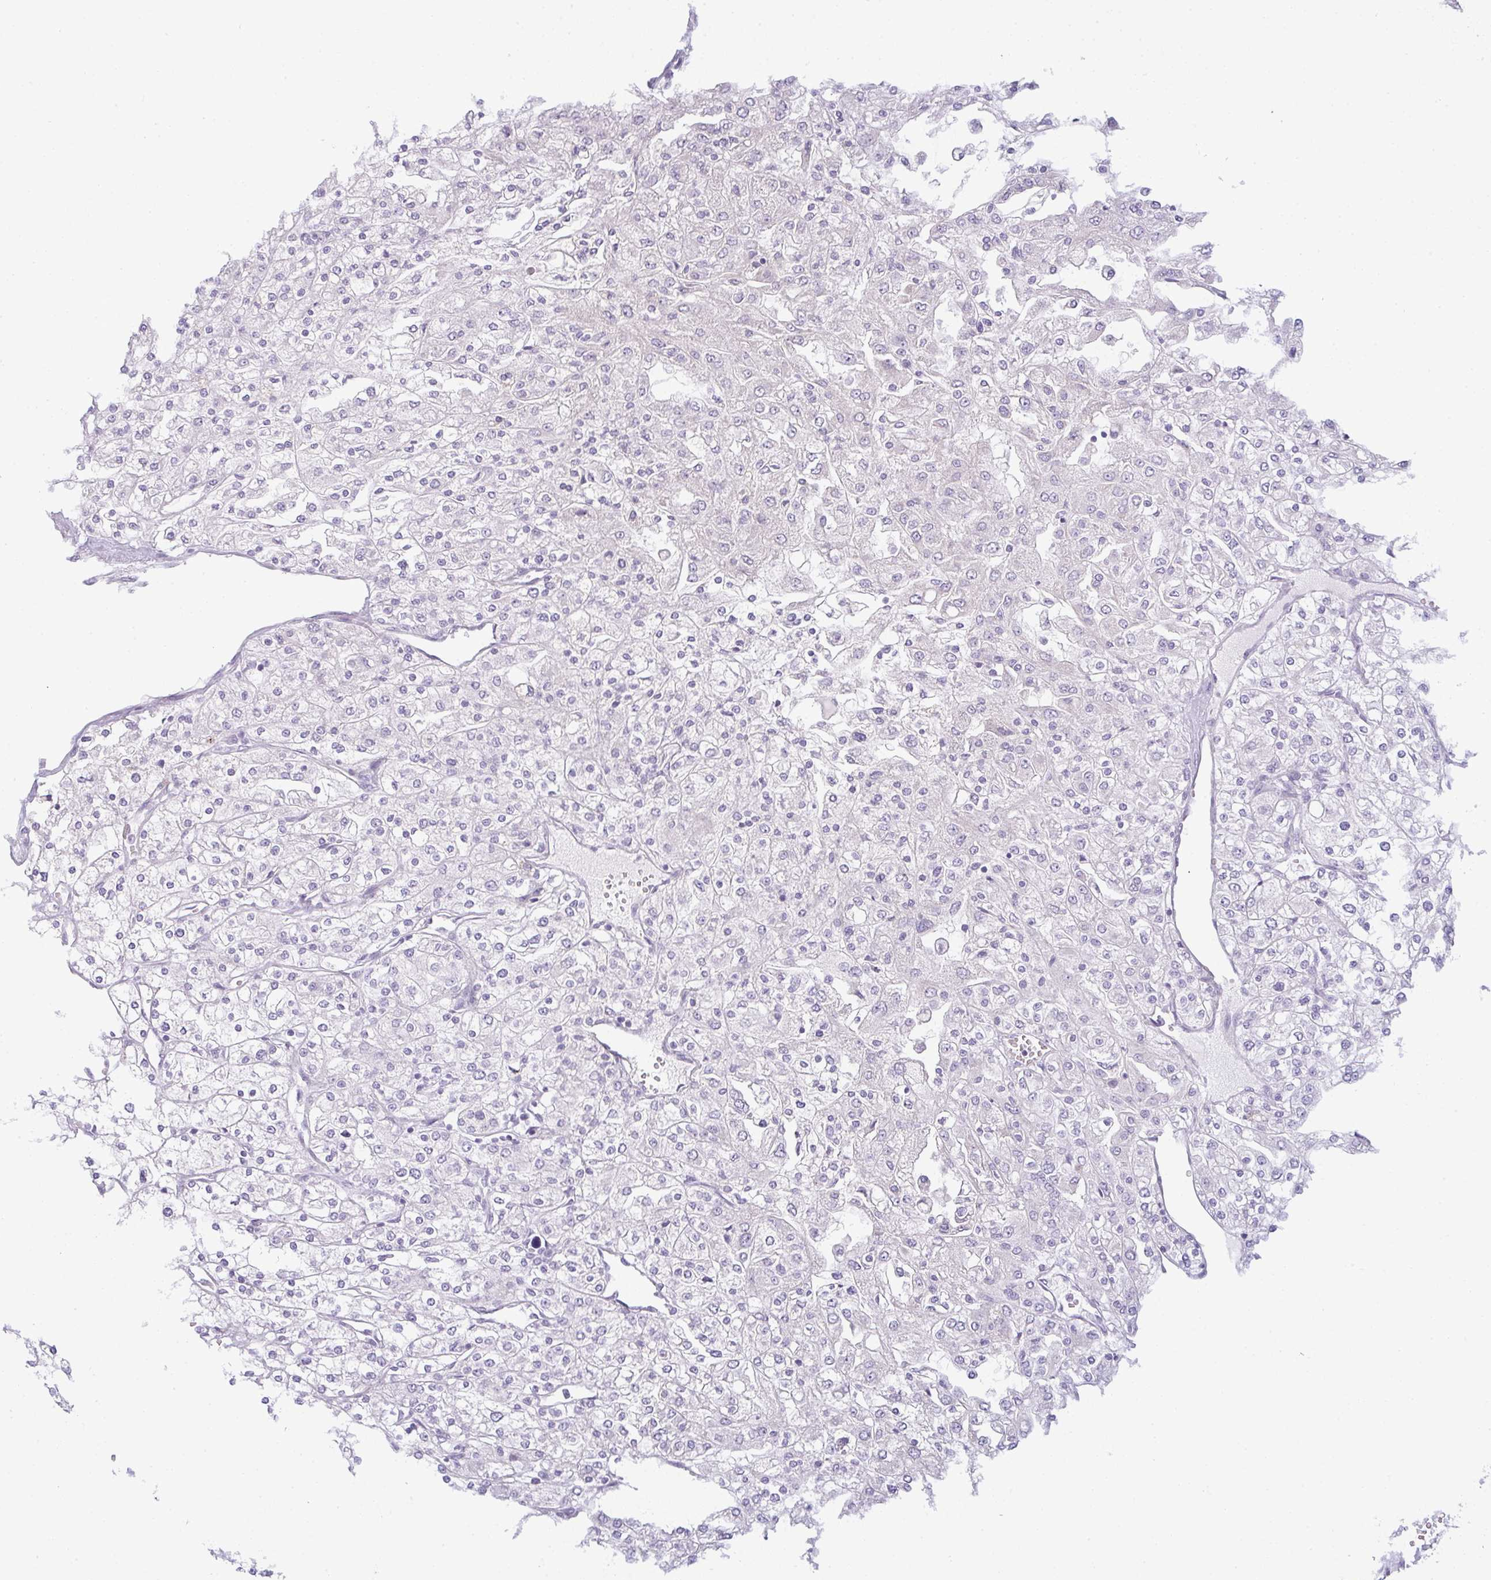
{"staining": {"intensity": "negative", "quantity": "none", "location": "none"}, "tissue": "renal cancer", "cell_type": "Tumor cells", "image_type": "cancer", "snomed": [{"axis": "morphology", "description": "Adenocarcinoma, NOS"}, {"axis": "topography", "description": "Kidney"}], "caption": "DAB immunohistochemical staining of renal cancer shows no significant staining in tumor cells. Nuclei are stained in blue.", "gene": "SIRPB2", "patient": {"sex": "male", "age": 80}}